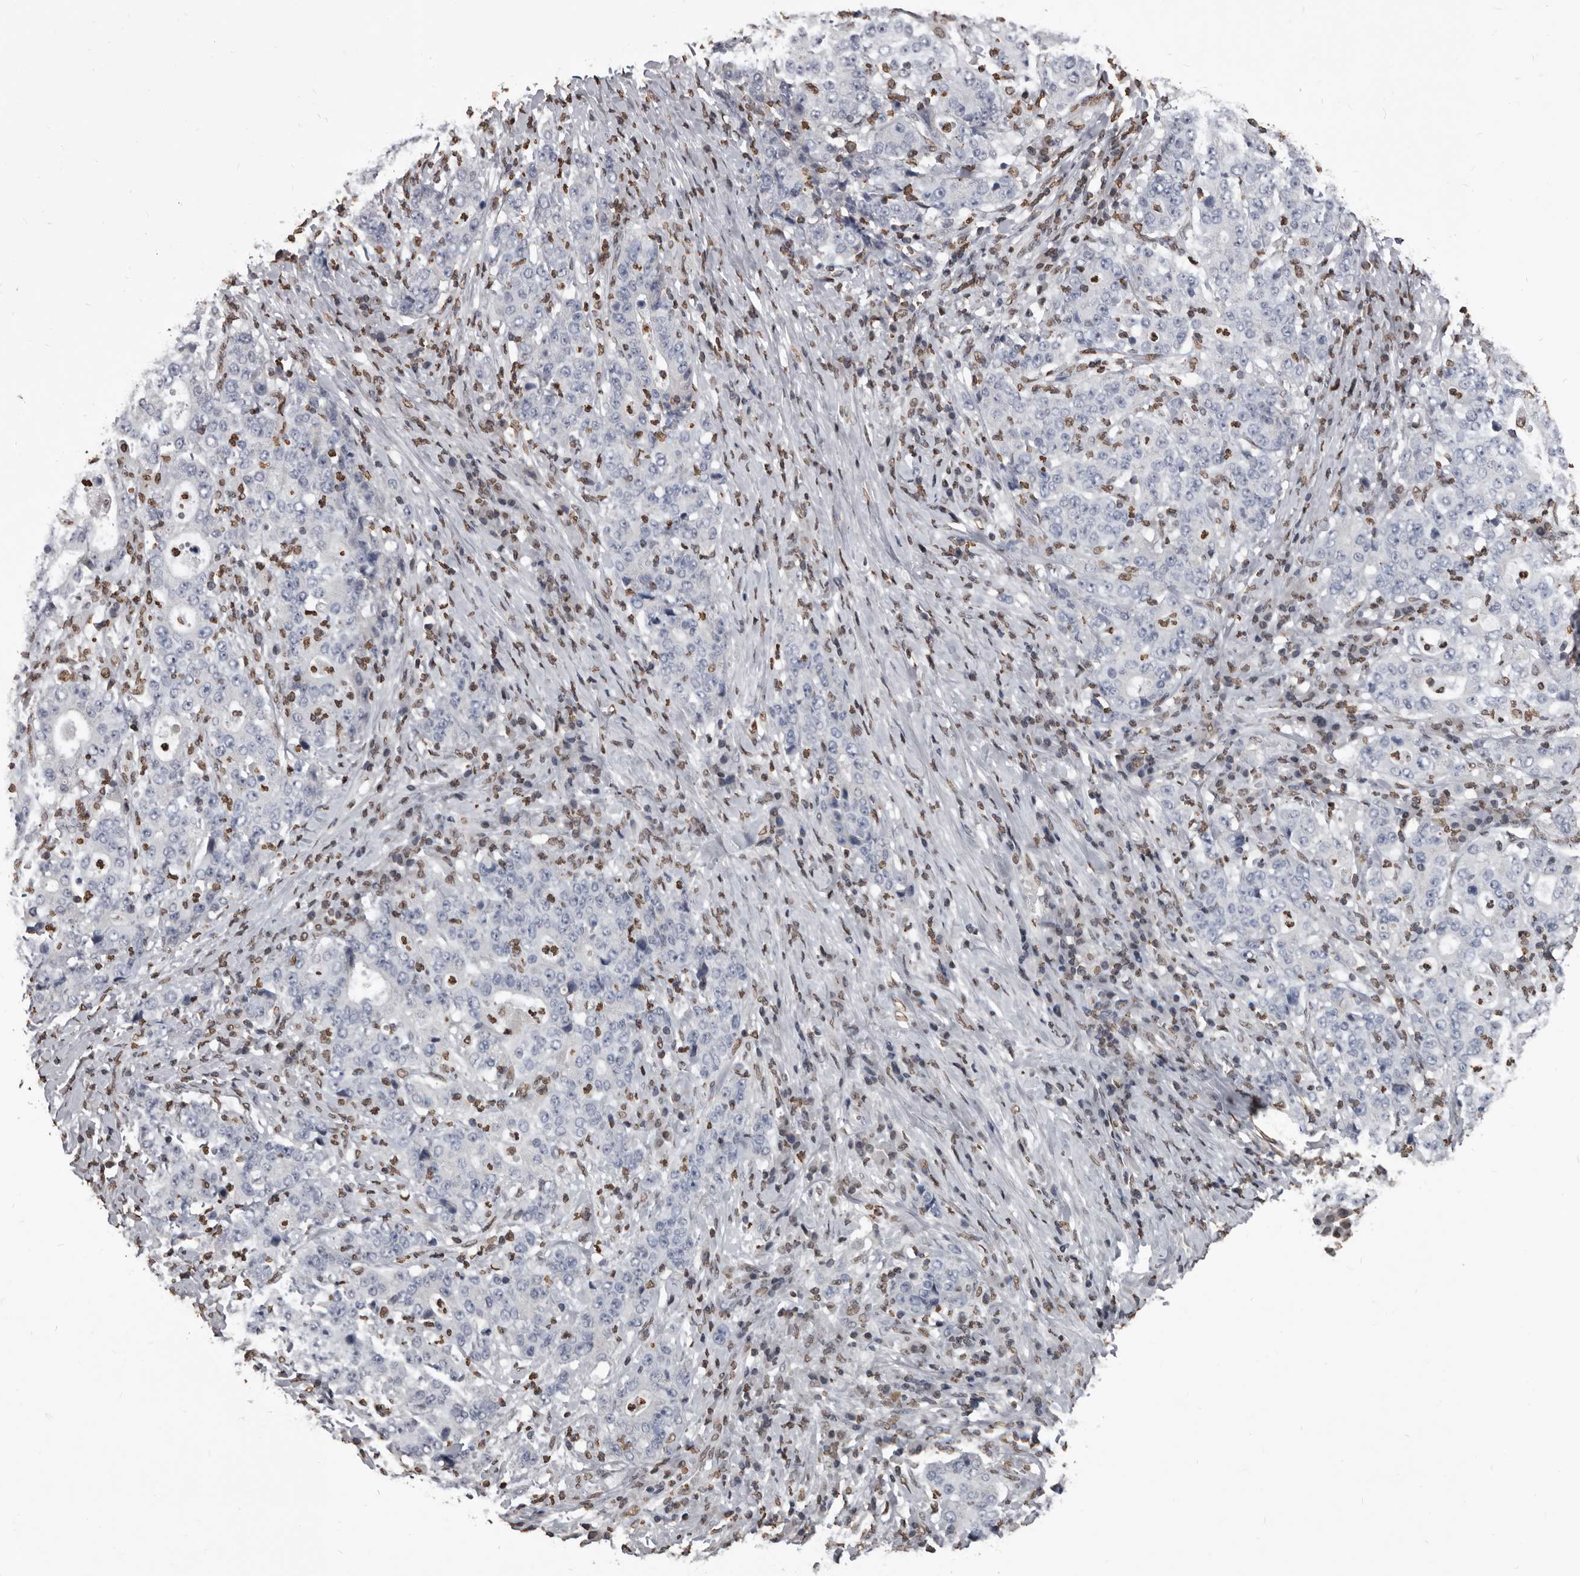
{"staining": {"intensity": "negative", "quantity": "none", "location": "none"}, "tissue": "stomach cancer", "cell_type": "Tumor cells", "image_type": "cancer", "snomed": [{"axis": "morphology", "description": "Normal tissue, NOS"}, {"axis": "morphology", "description": "Adenocarcinoma, NOS"}, {"axis": "topography", "description": "Stomach, upper"}, {"axis": "topography", "description": "Stomach"}], "caption": "There is no significant positivity in tumor cells of stomach cancer.", "gene": "AHR", "patient": {"sex": "male", "age": 59}}